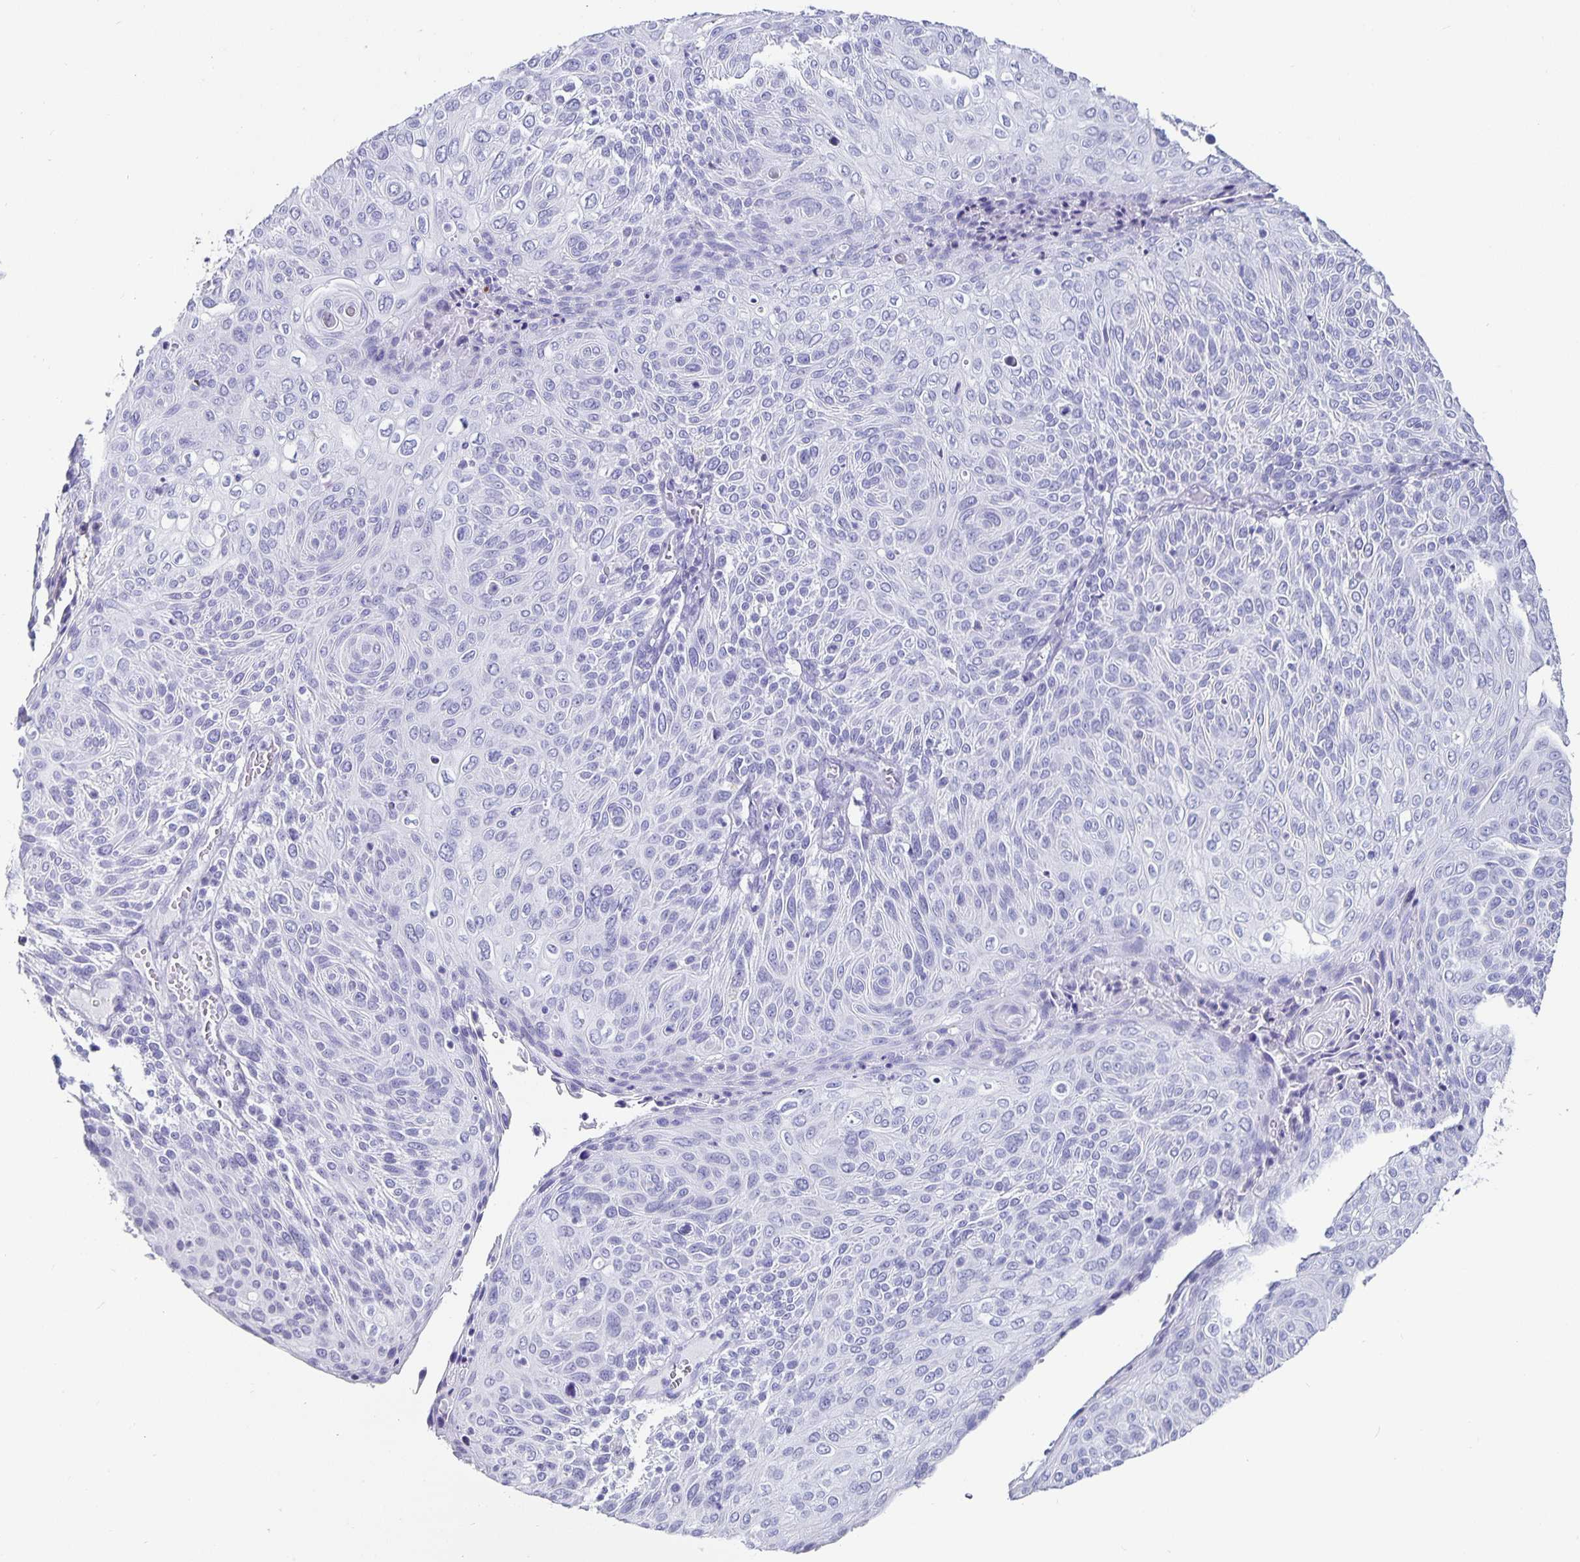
{"staining": {"intensity": "negative", "quantity": "none", "location": "none"}, "tissue": "cervical cancer", "cell_type": "Tumor cells", "image_type": "cancer", "snomed": [{"axis": "morphology", "description": "Squamous cell carcinoma, NOS"}, {"axis": "topography", "description": "Cervix"}], "caption": "Protein analysis of squamous cell carcinoma (cervical) shows no significant positivity in tumor cells.", "gene": "CHGA", "patient": {"sex": "female", "age": 31}}